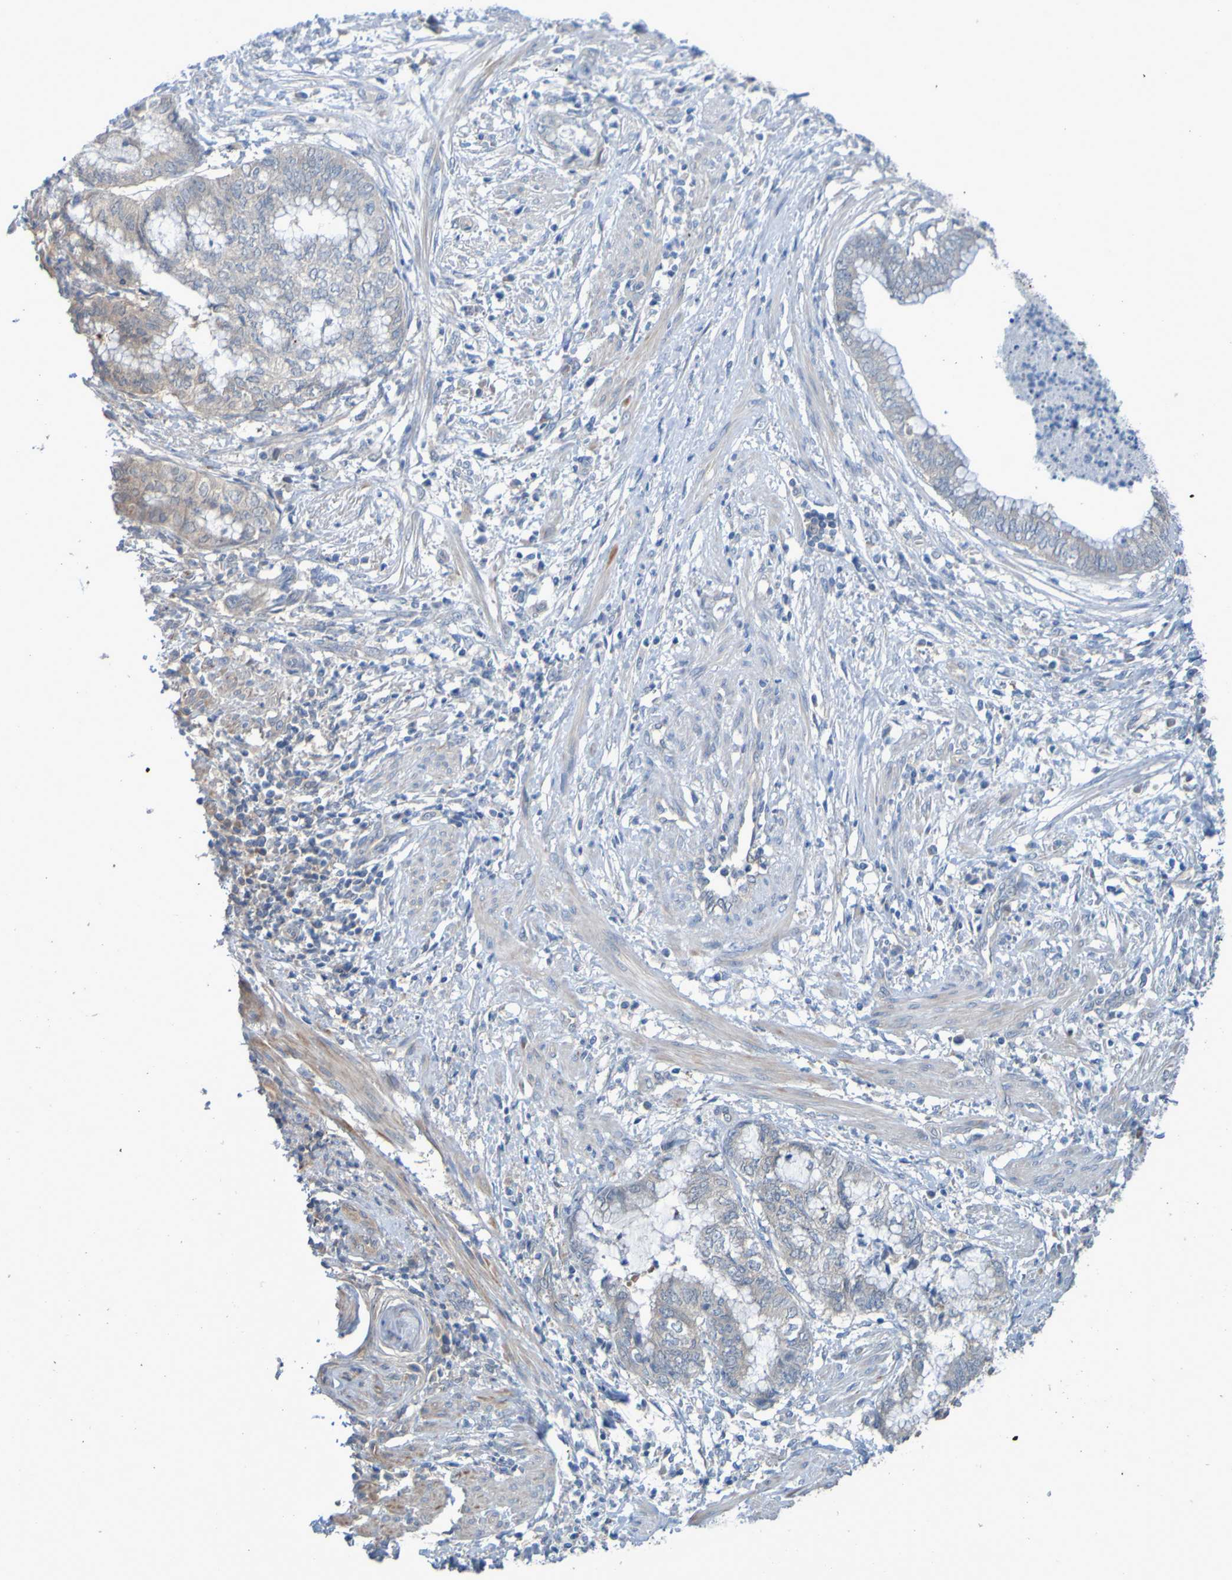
{"staining": {"intensity": "weak", "quantity": "25%-75%", "location": "cytoplasmic/membranous"}, "tissue": "endometrial cancer", "cell_type": "Tumor cells", "image_type": "cancer", "snomed": [{"axis": "morphology", "description": "Necrosis, NOS"}, {"axis": "morphology", "description": "Adenocarcinoma, NOS"}, {"axis": "topography", "description": "Endometrium"}], "caption": "Endometrial adenocarcinoma was stained to show a protein in brown. There is low levels of weak cytoplasmic/membranous expression in about 25%-75% of tumor cells.", "gene": "NPRL3", "patient": {"sex": "female", "age": 79}}